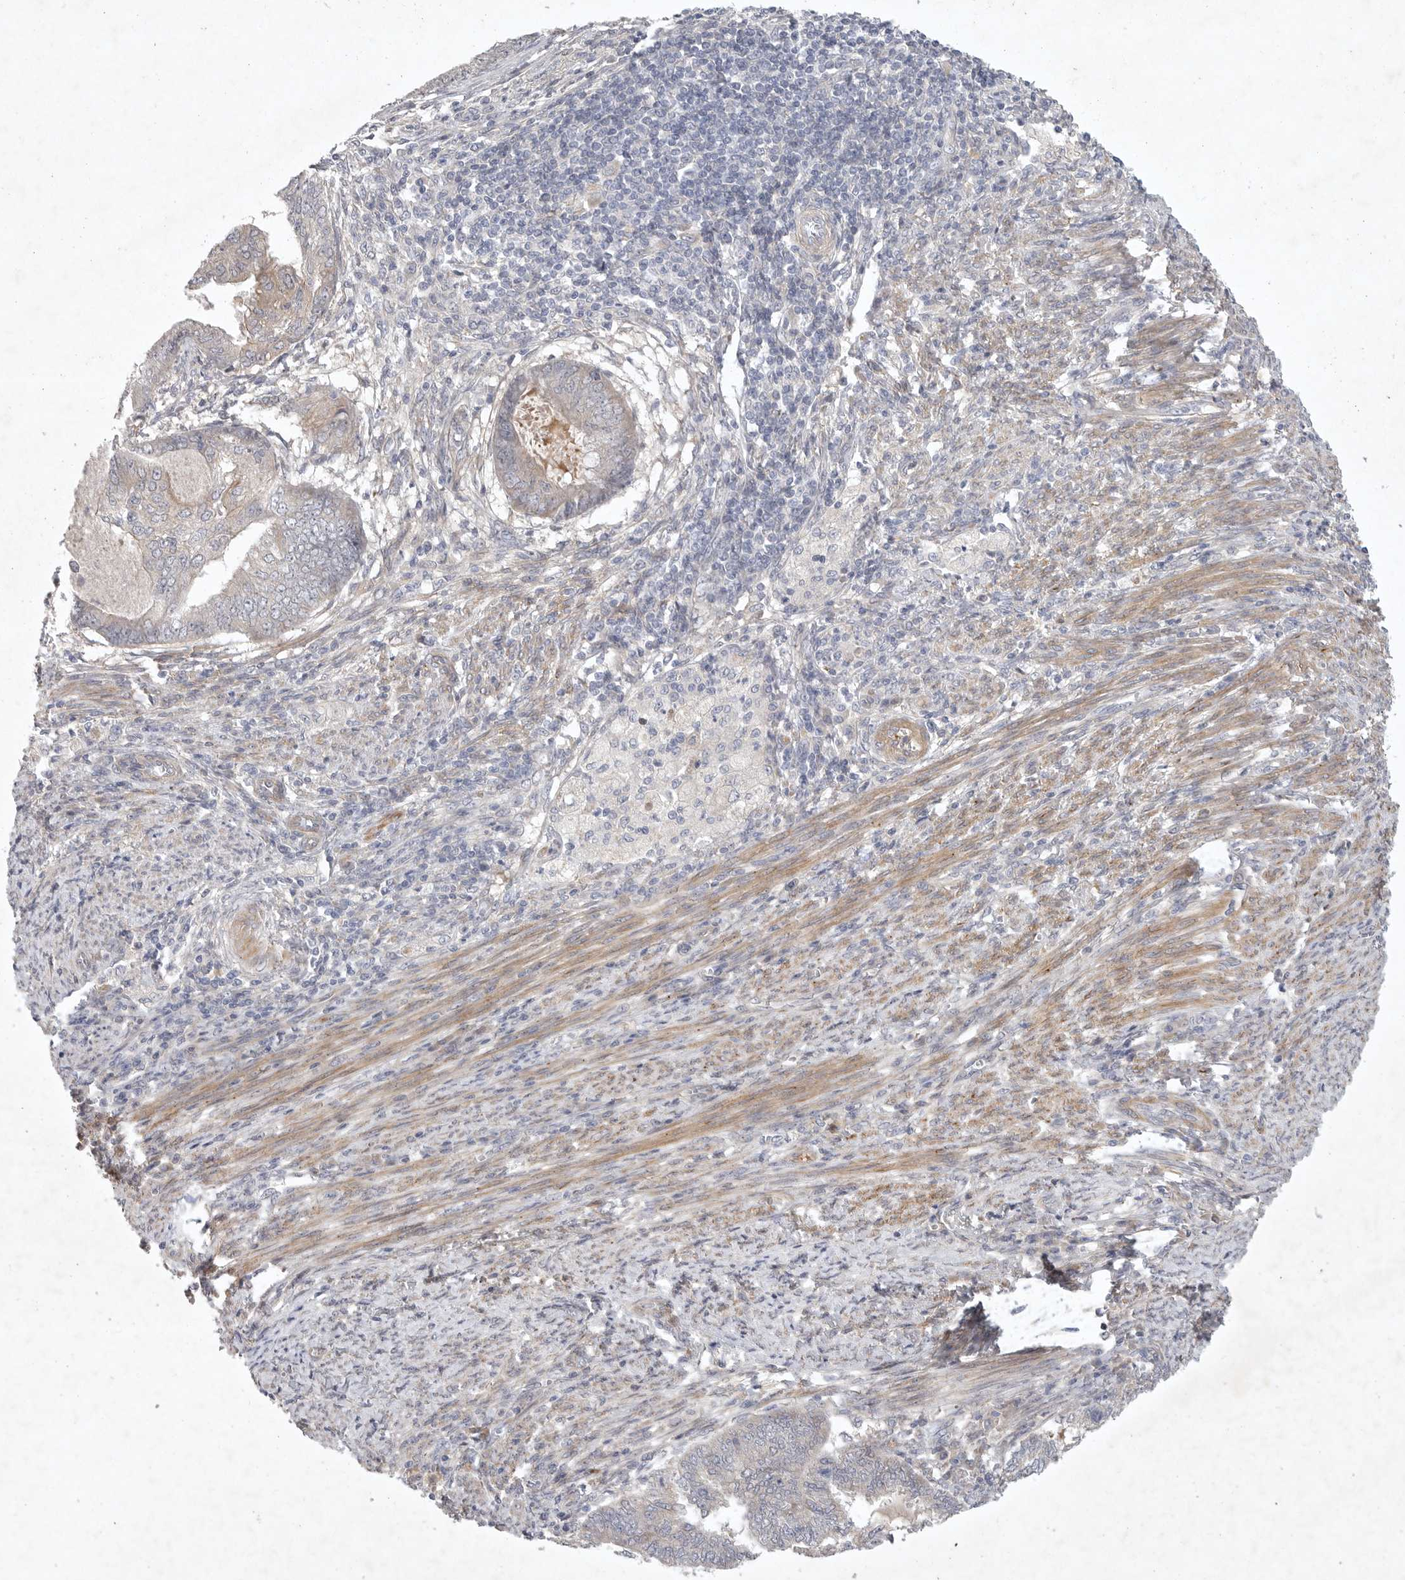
{"staining": {"intensity": "moderate", "quantity": "<25%", "location": "cytoplasmic/membranous"}, "tissue": "endometrial cancer", "cell_type": "Tumor cells", "image_type": "cancer", "snomed": [{"axis": "morphology", "description": "Polyp, NOS"}, {"axis": "morphology", "description": "Adenocarcinoma, NOS"}, {"axis": "morphology", "description": "Adenoma, NOS"}, {"axis": "topography", "description": "Endometrium"}], "caption": "This micrograph displays immunohistochemistry (IHC) staining of human adenocarcinoma (endometrial), with low moderate cytoplasmic/membranous positivity in about <25% of tumor cells.", "gene": "BZW2", "patient": {"sex": "female", "age": 79}}